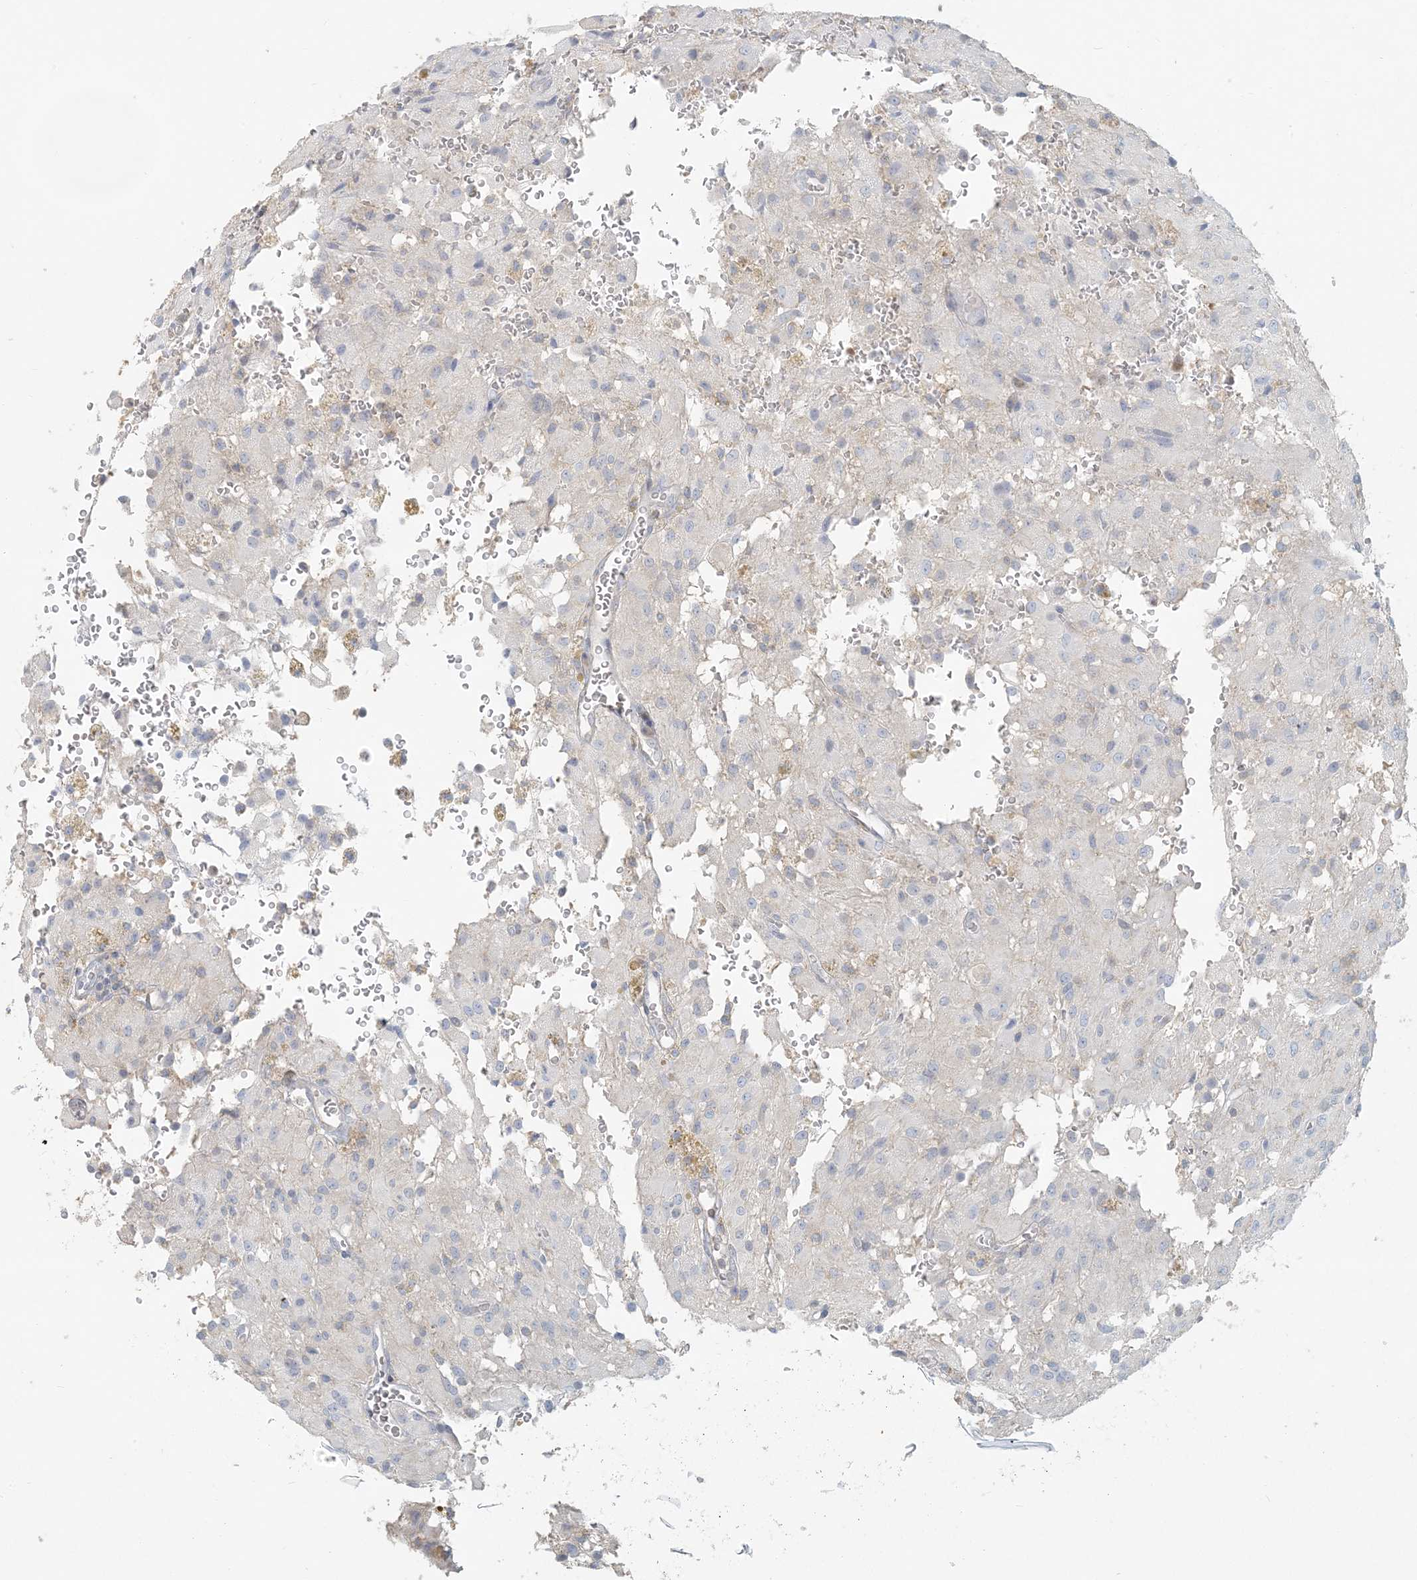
{"staining": {"intensity": "negative", "quantity": "none", "location": "none"}, "tissue": "glioma", "cell_type": "Tumor cells", "image_type": "cancer", "snomed": [{"axis": "morphology", "description": "Glioma, malignant, High grade"}, {"axis": "topography", "description": "Brain"}], "caption": "A high-resolution photomicrograph shows immunohistochemistry staining of glioma, which exhibits no significant expression in tumor cells.", "gene": "HACL1", "patient": {"sex": "female", "age": 59}}